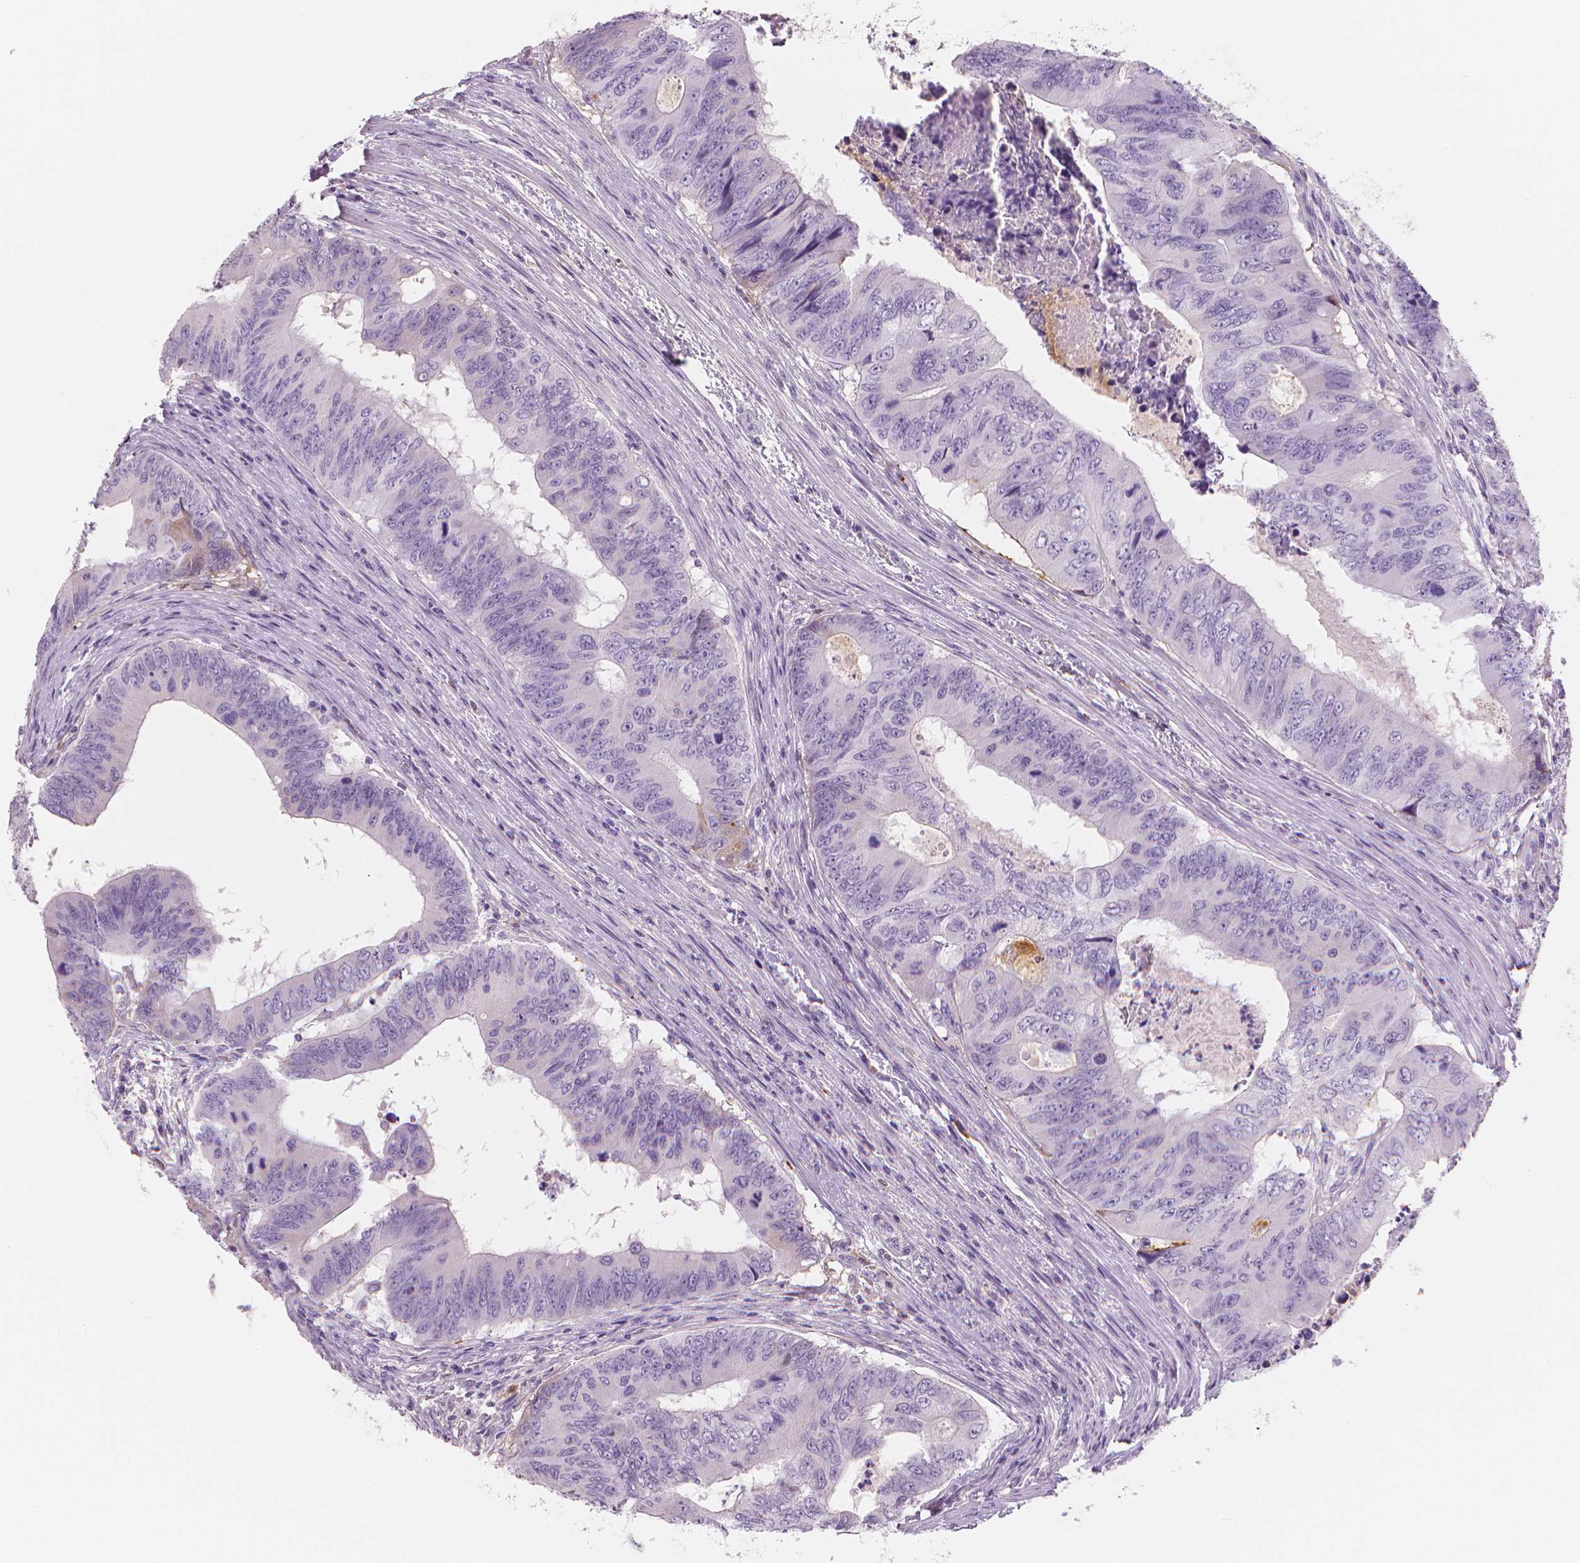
{"staining": {"intensity": "negative", "quantity": "none", "location": "none"}, "tissue": "colorectal cancer", "cell_type": "Tumor cells", "image_type": "cancer", "snomed": [{"axis": "morphology", "description": "Adenocarcinoma, NOS"}, {"axis": "topography", "description": "Colon"}], "caption": "This is an immunohistochemistry (IHC) histopathology image of adenocarcinoma (colorectal). There is no expression in tumor cells.", "gene": "APOA4", "patient": {"sex": "male", "age": 53}}